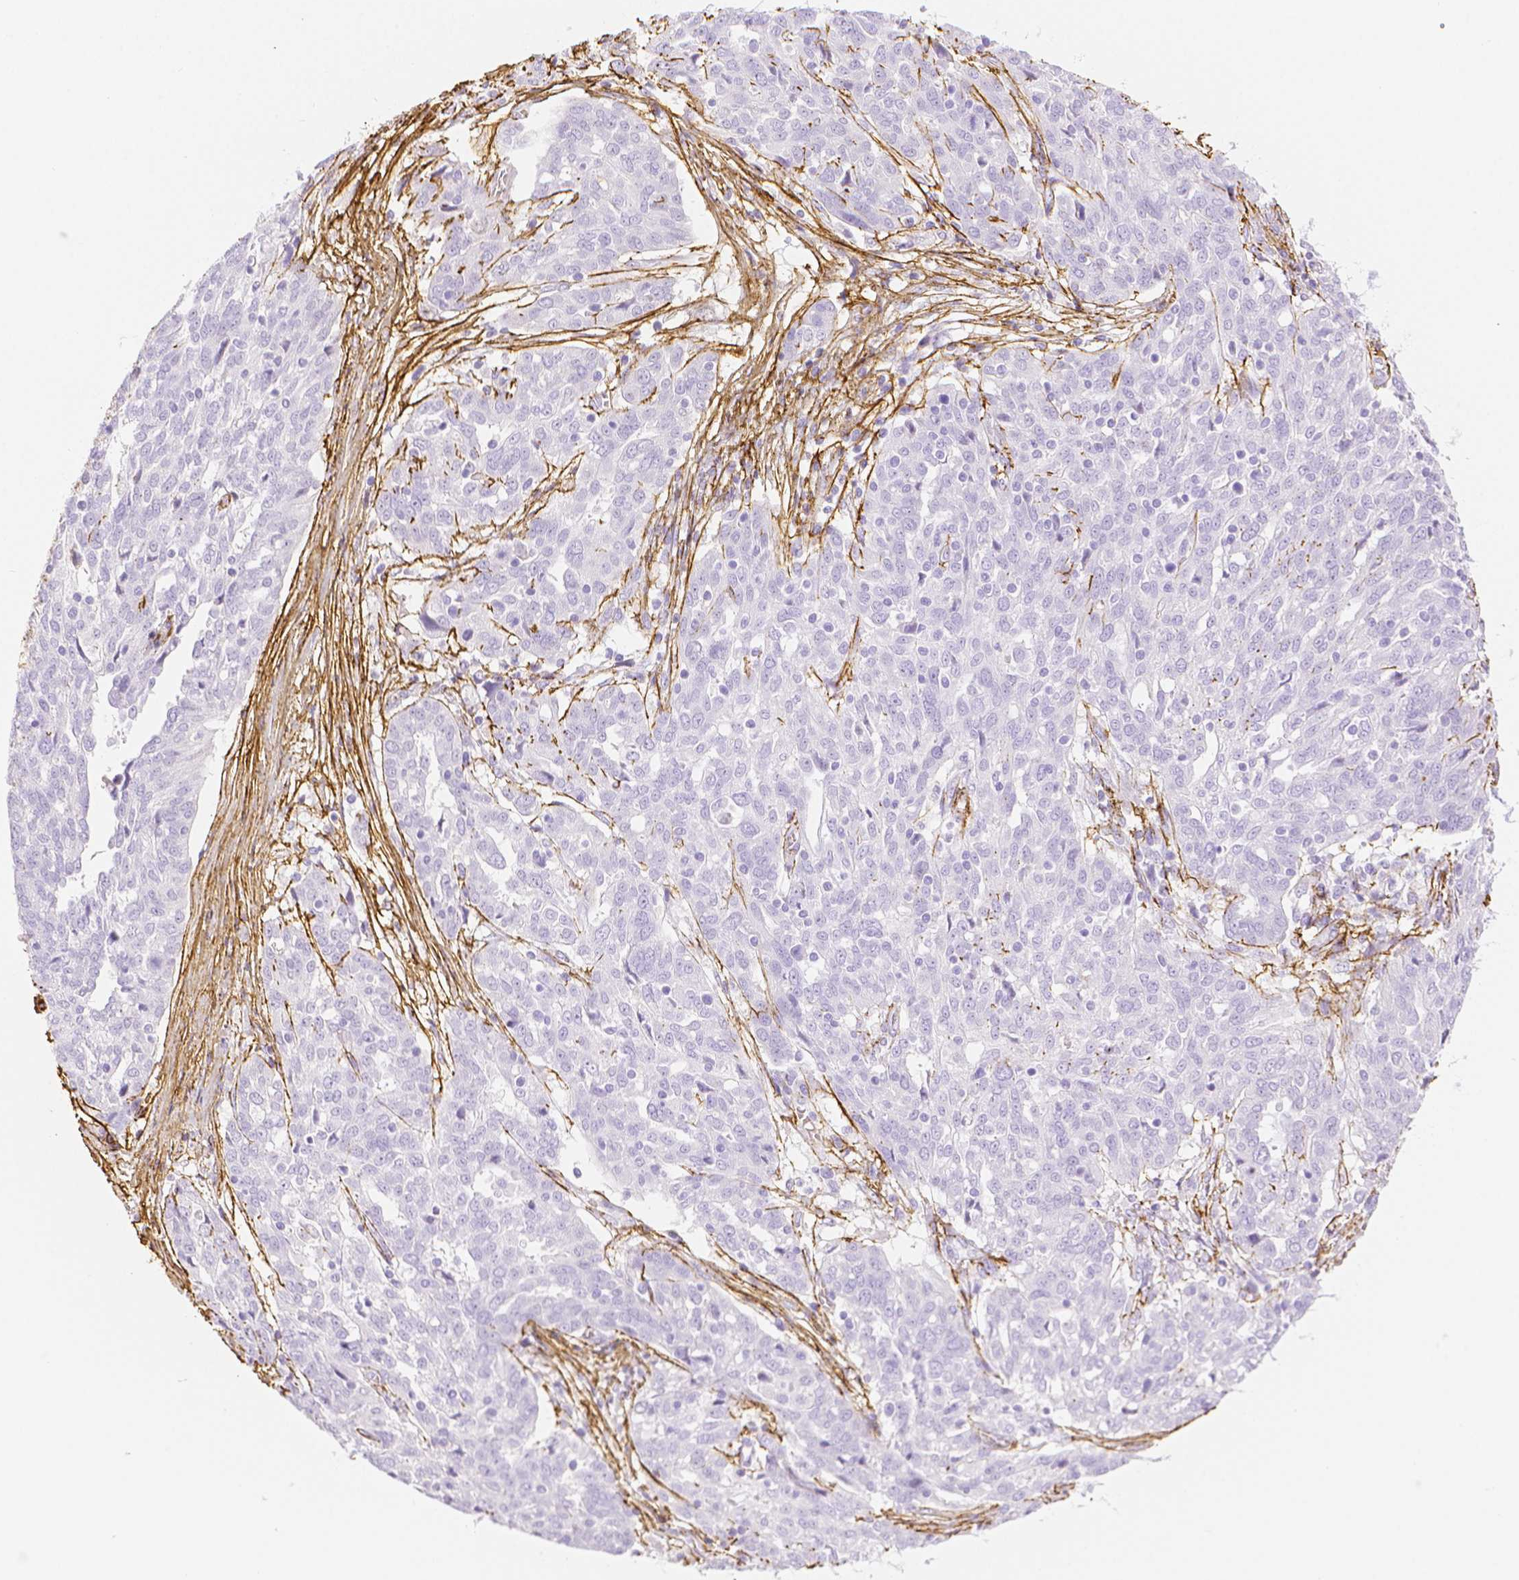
{"staining": {"intensity": "negative", "quantity": "none", "location": "none"}, "tissue": "ovarian cancer", "cell_type": "Tumor cells", "image_type": "cancer", "snomed": [{"axis": "morphology", "description": "Cystadenocarcinoma, serous, NOS"}, {"axis": "topography", "description": "Ovary"}], "caption": "Human ovarian serous cystadenocarcinoma stained for a protein using immunohistochemistry exhibits no expression in tumor cells.", "gene": "FBN1", "patient": {"sex": "female", "age": 67}}